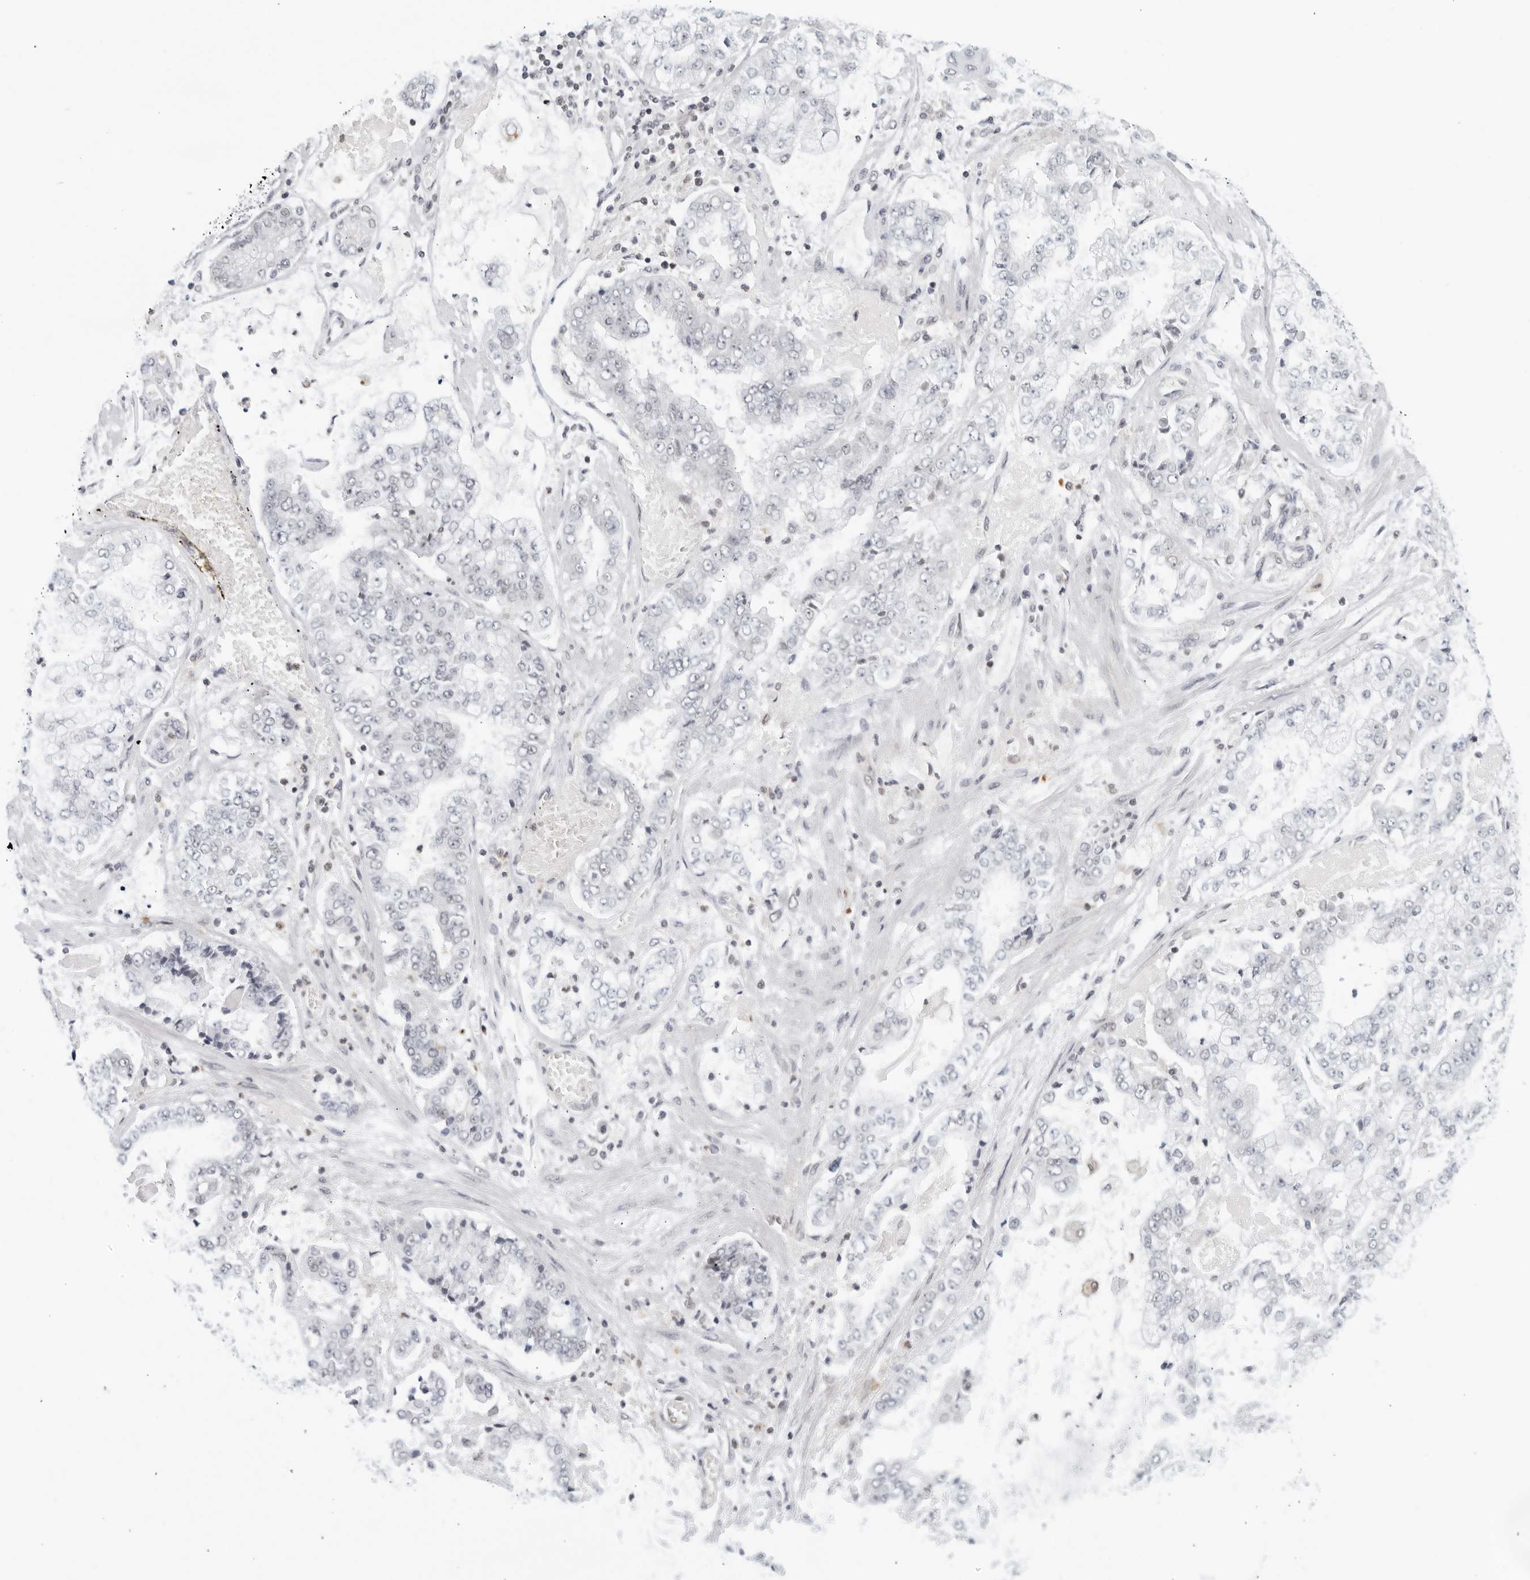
{"staining": {"intensity": "negative", "quantity": "none", "location": "none"}, "tissue": "stomach cancer", "cell_type": "Tumor cells", "image_type": "cancer", "snomed": [{"axis": "morphology", "description": "Adenocarcinoma, NOS"}, {"axis": "topography", "description": "Stomach"}], "caption": "DAB immunohistochemical staining of stomach cancer (adenocarcinoma) shows no significant staining in tumor cells.", "gene": "CC2D1B", "patient": {"sex": "male", "age": 76}}